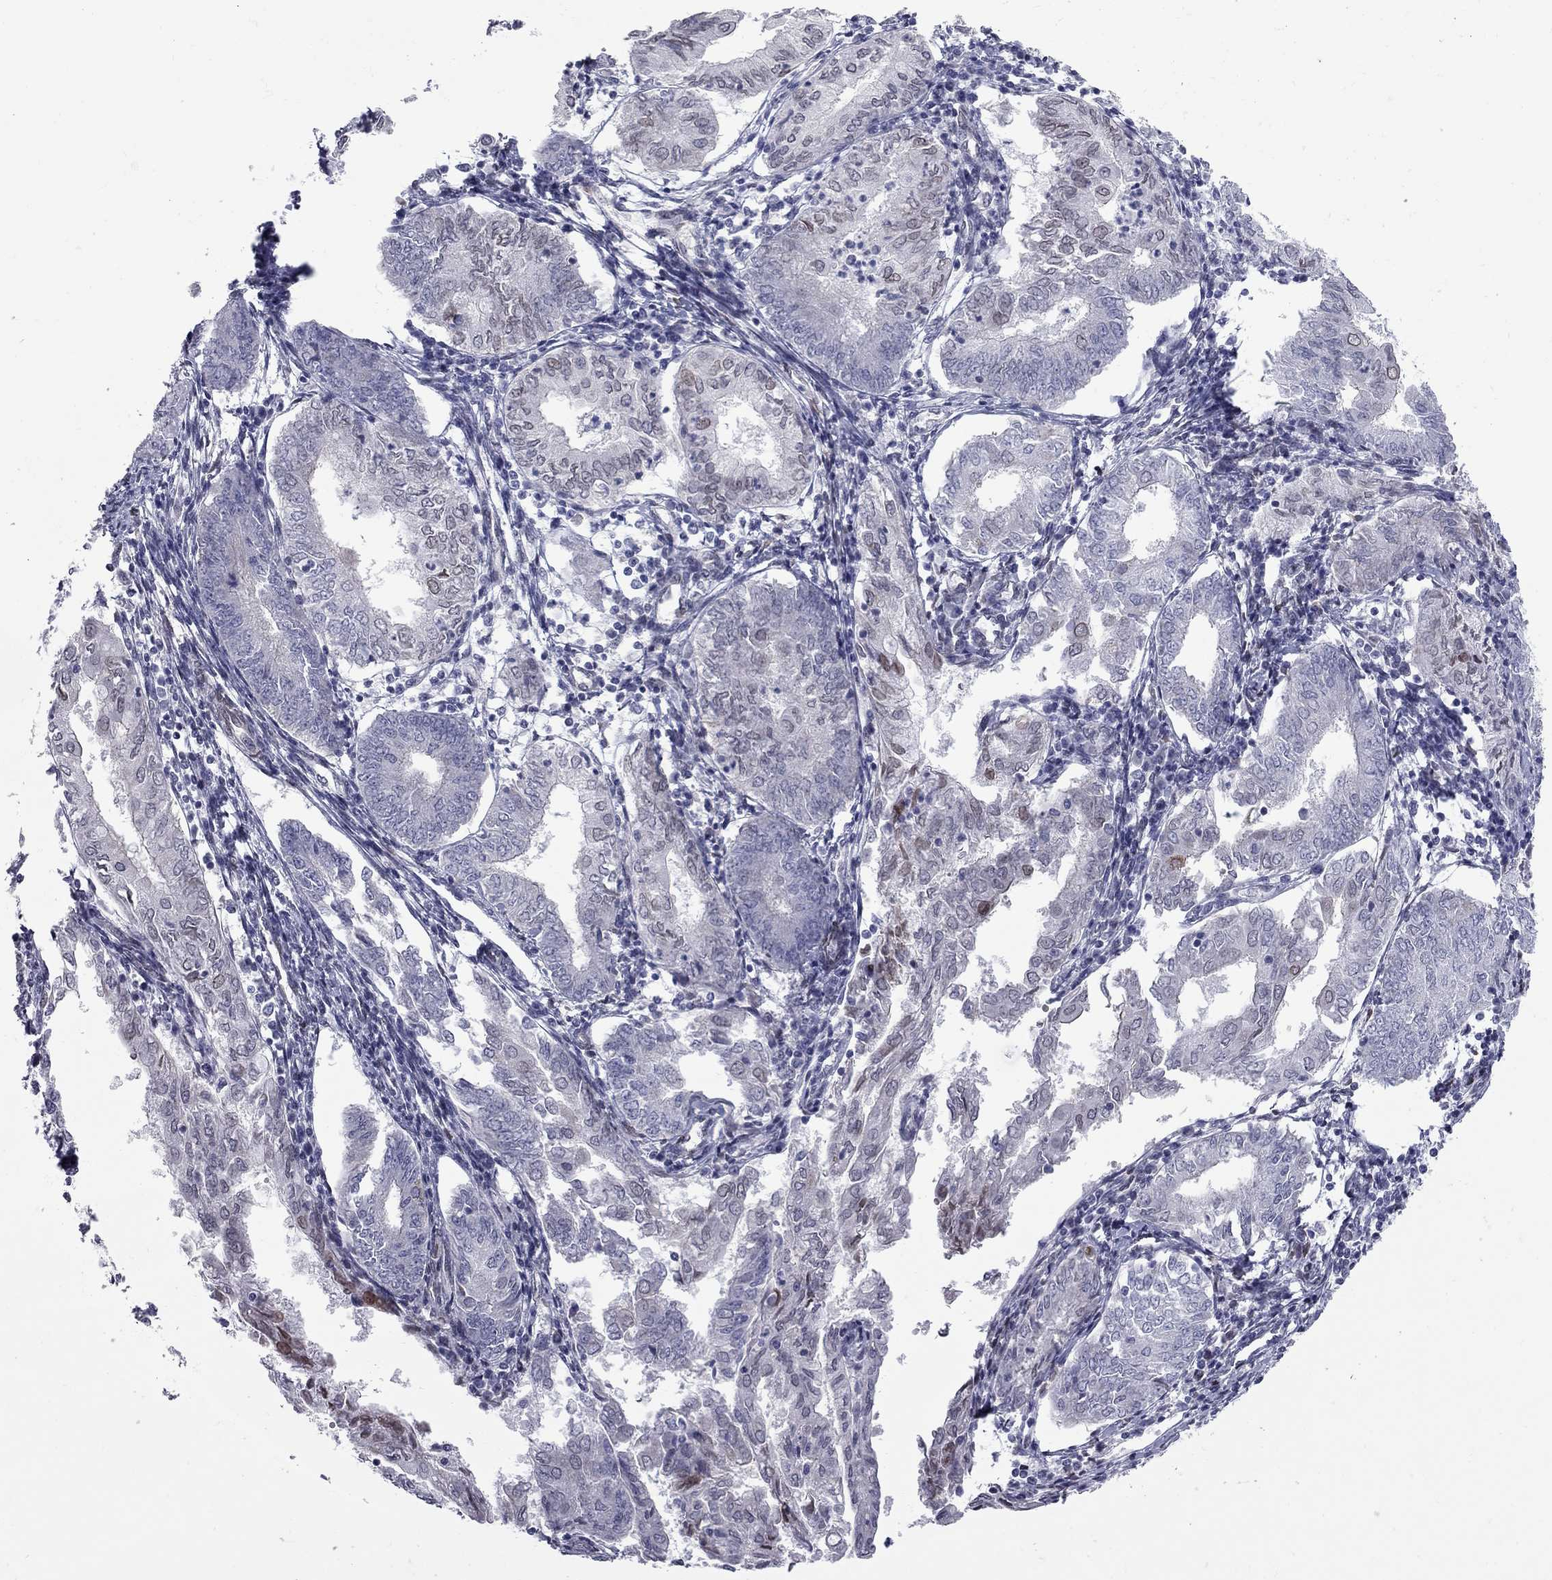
{"staining": {"intensity": "negative", "quantity": "none", "location": "none"}, "tissue": "endometrial cancer", "cell_type": "Tumor cells", "image_type": "cancer", "snomed": [{"axis": "morphology", "description": "Adenocarcinoma, NOS"}, {"axis": "topography", "description": "Endometrium"}], "caption": "There is no significant positivity in tumor cells of adenocarcinoma (endometrial).", "gene": "CLTCL1", "patient": {"sex": "female", "age": 68}}